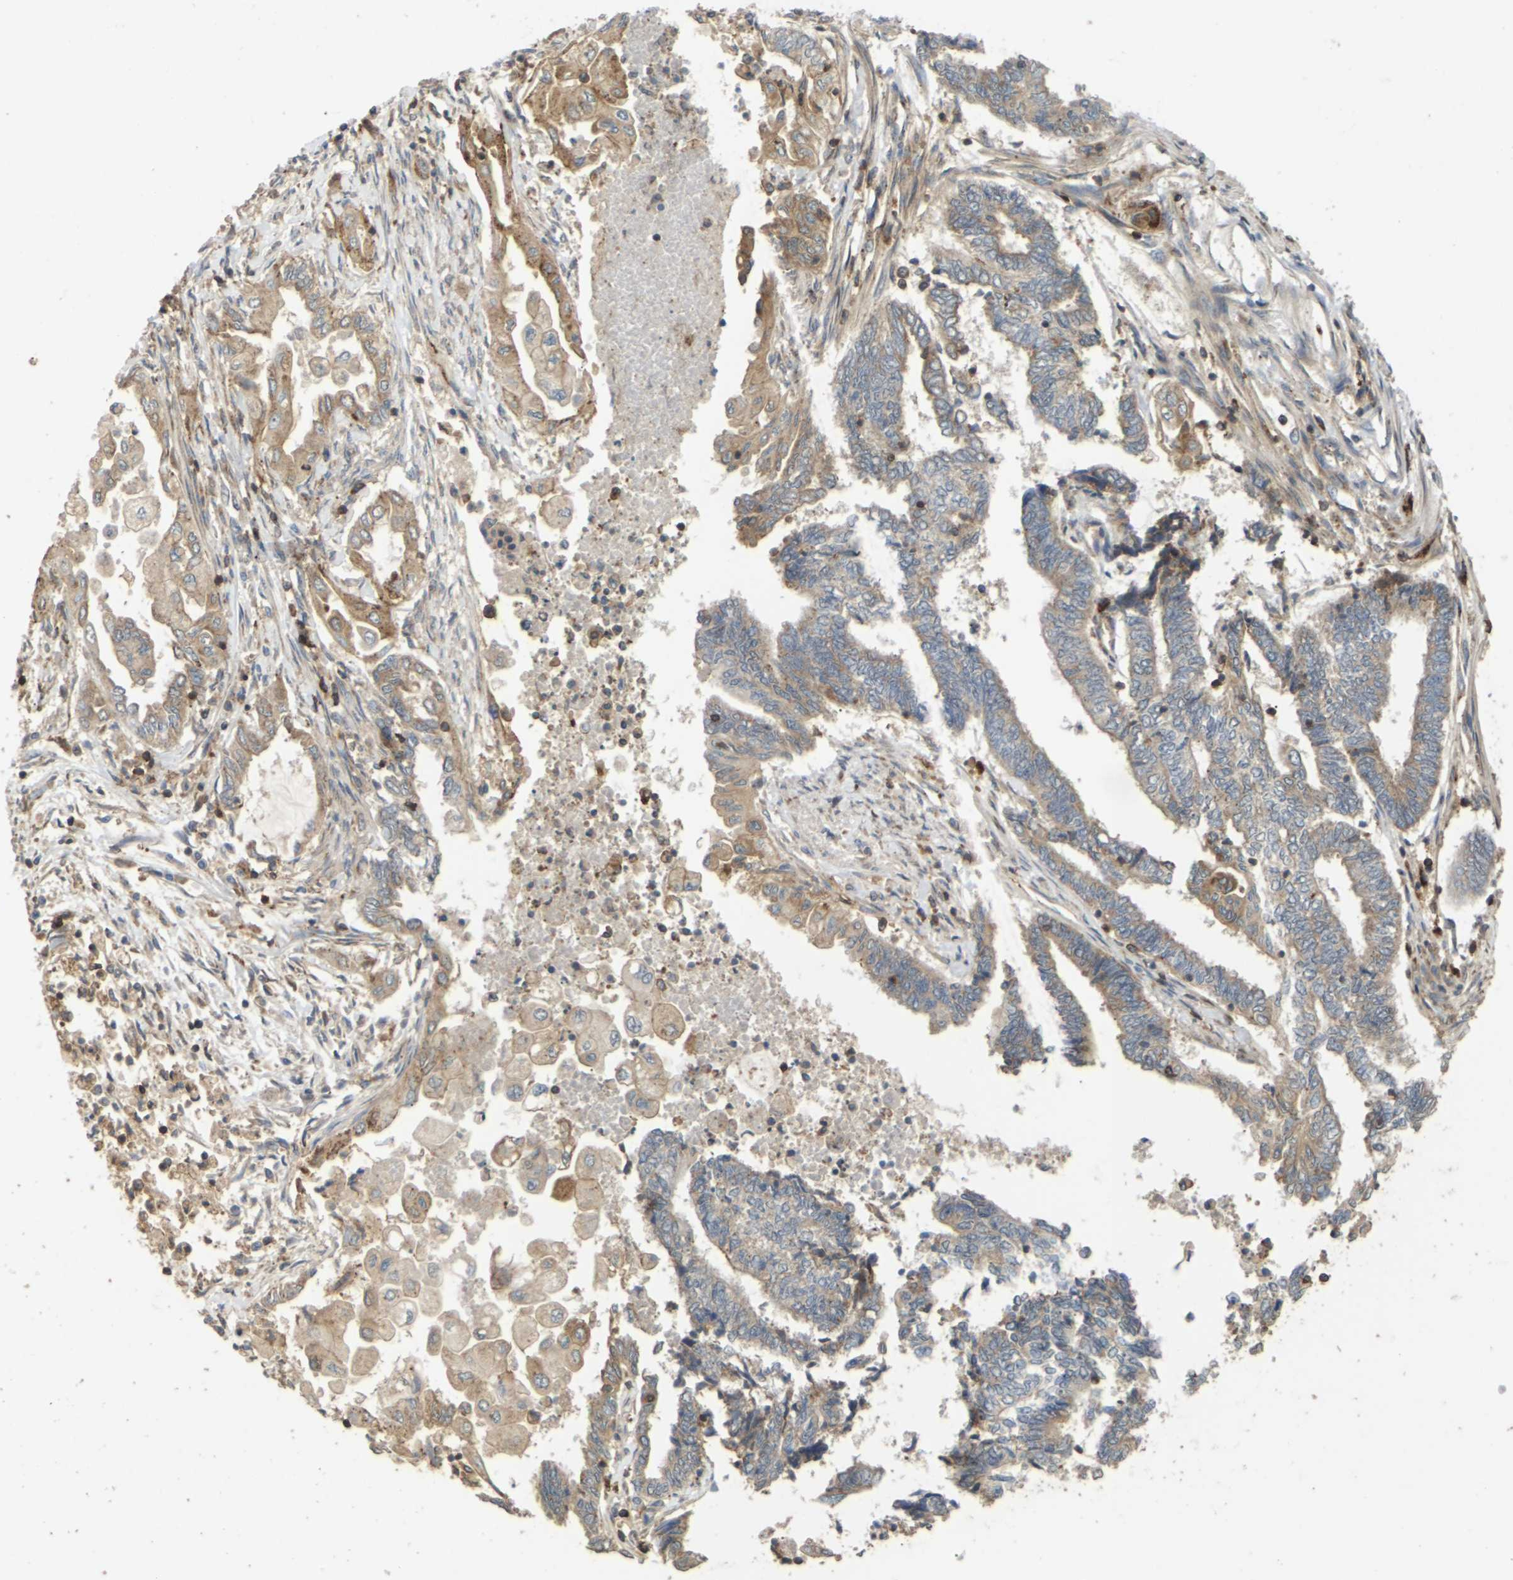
{"staining": {"intensity": "moderate", "quantity": "25%-75%", "location": "cytoplasmic/membranous"}, "tissue": "endometrial cancer", "cell_type": "Tumor cells", "image_type": "cancer", "snomed": [{"axis": "morphology", "description": "Adenocarcinoma, NOS"}, {"axis": "topography", "description": "Uterus"}, {"axis": "topography", "description": "Endometrium"}], "caption": "An IHC image of tumor tissue is shown. Protein staining in brown highlights moderate cytoplasmic/membranous positivity in endometrial cancer within tumor cells.", "gene": "KSR1", "patient": {"sex": "female", "age": 70}}